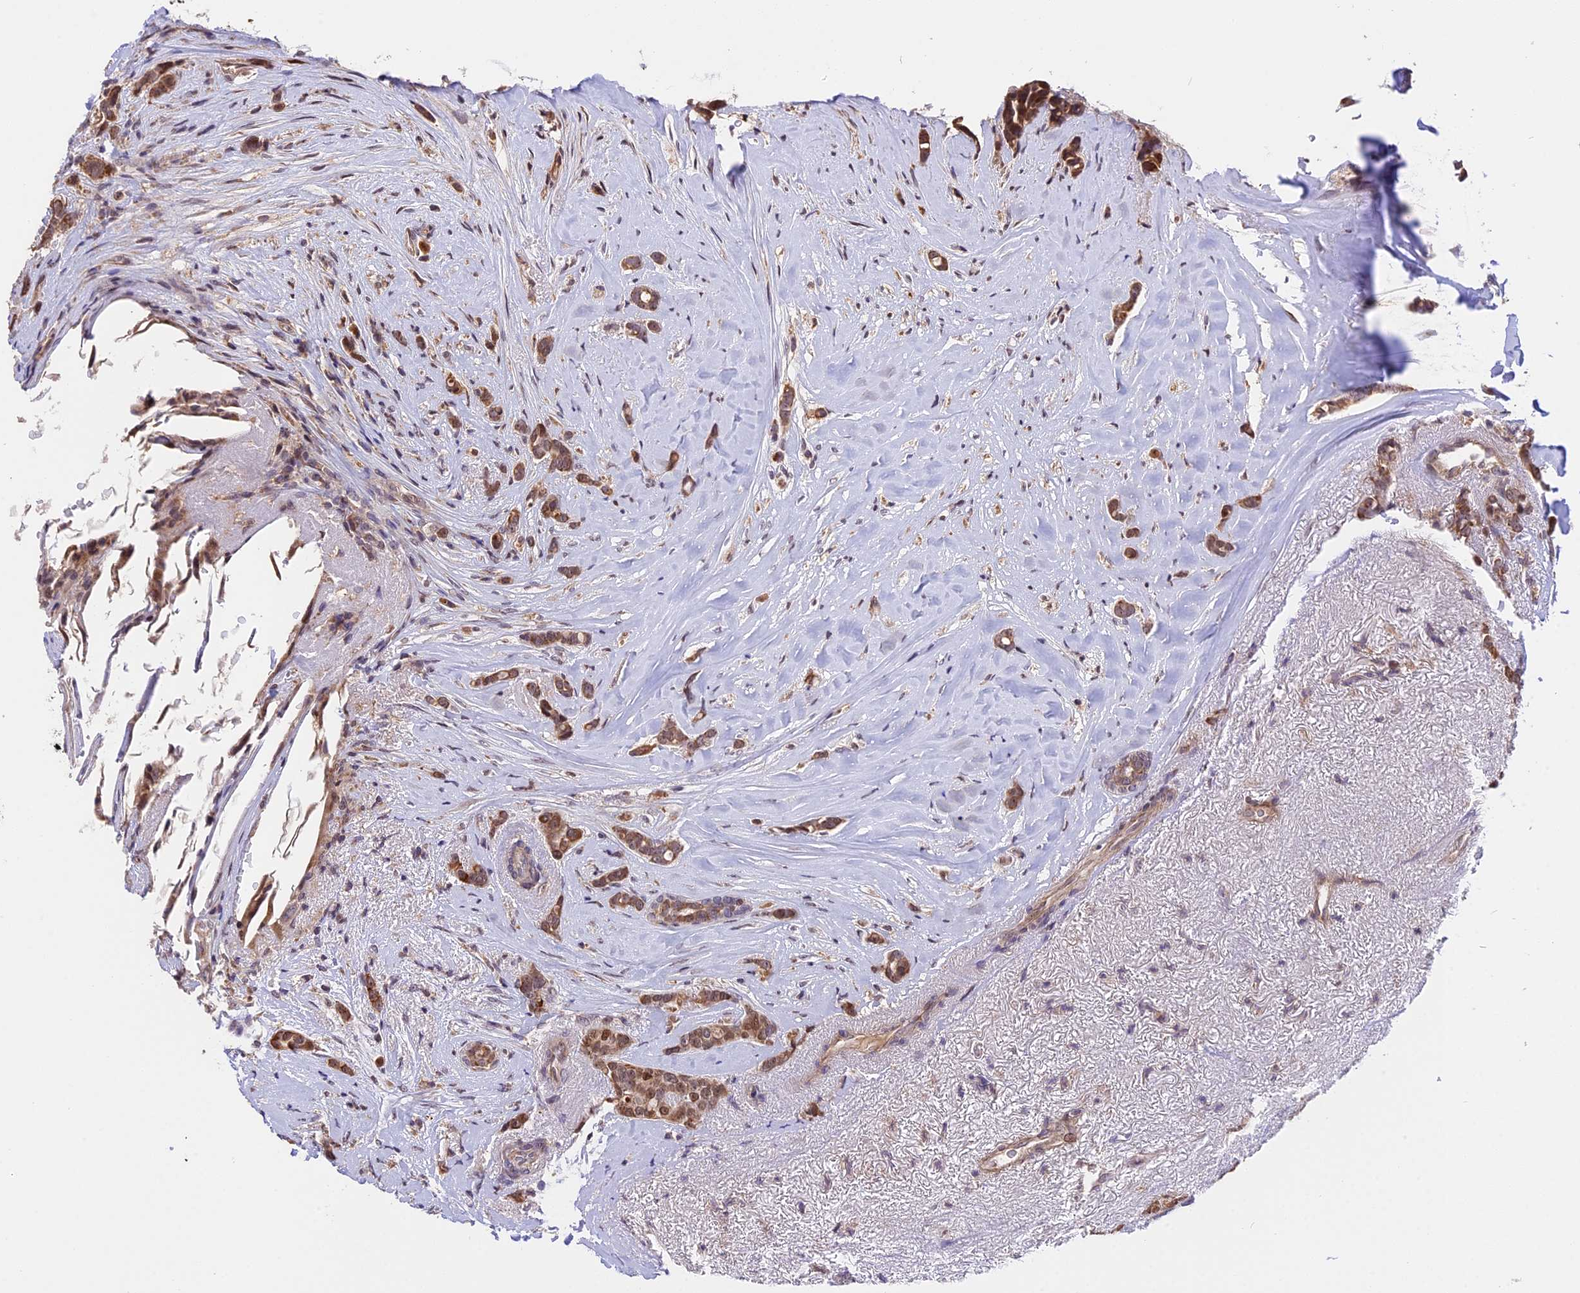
{"staining": {"intensity": "strong", "quantity": ">75%", "location": "cytoplasmic/membranous"}, "tissue": "breast cancer", "cell_type": "Tumor cells", "image_type": "cancer", "snomed": [{"axis": "morphology", "description": "Lobular carcinoma"}, {"axis": "topography", "description": "Breast"}], "caption": "The photomicrograph displays a brown stain indicating the presence of a protein in the cytoplasmic/membranous of tumor cells in breast cancer. The staining was performed using DAB (3,3'-diaminobenzidine) to visualize the protein expression in brown, while the nuclei were stained in blue with hematoxylin (Magnification: 20x).", "gene": "RERGL", "patient": {"sex": "female", "age": 51}}